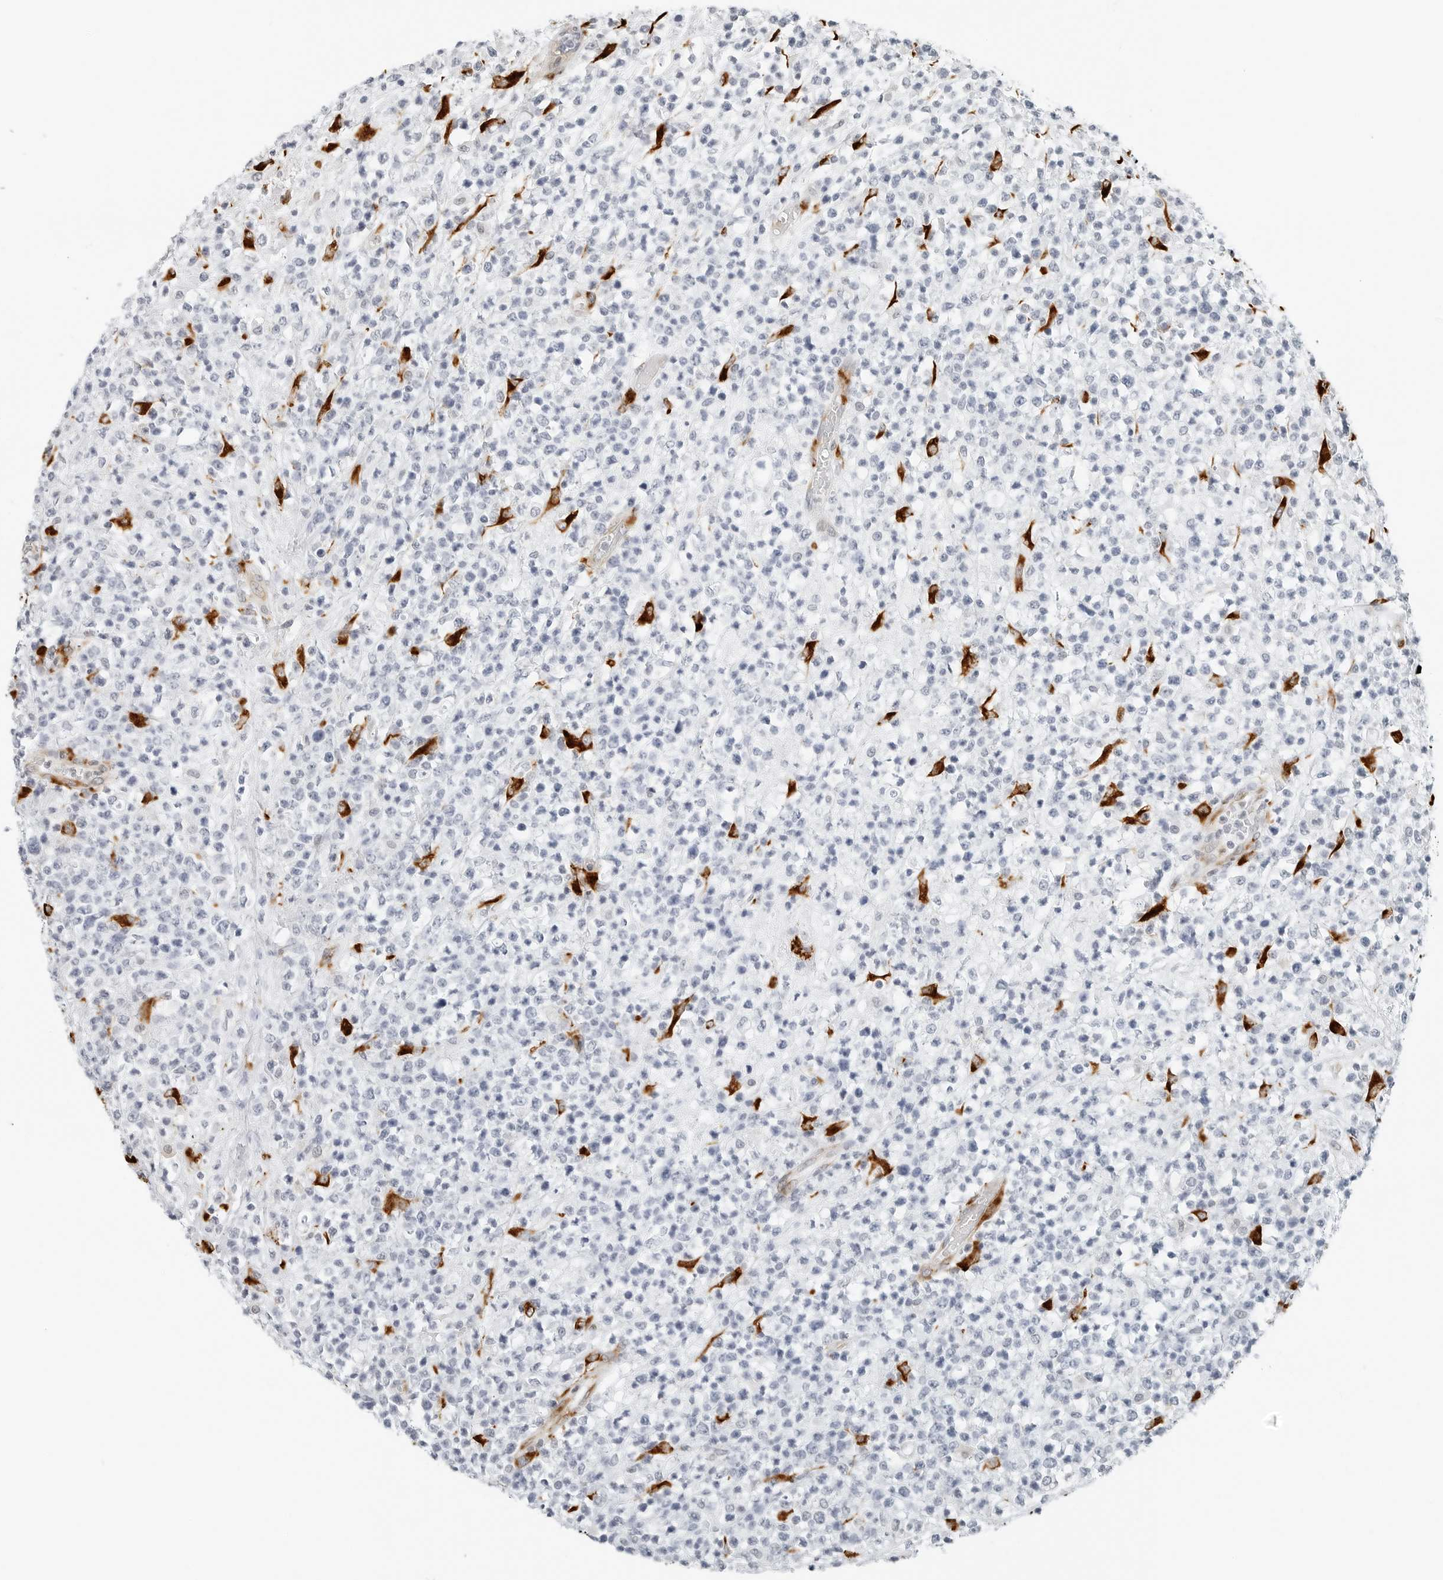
{"staining": {"intensity": "negative", "quantity": "none", "location": "none"}, "tissue": "lymphoma", "cell_type": "Tumor cells", "image_type": "cancer", "snomed": [{"axis": "morphology", "description": "Malignant lymphoma, non-Hodgkin's type, High grade"}, {"axis": "topography", "description": "Colon"}], "caption": "Human lymphoma stained for a protein using IHC exhibits no staining in tumor cells.", "gene": "P4HA2", "patient": {"sex": "female", "age": 53}}